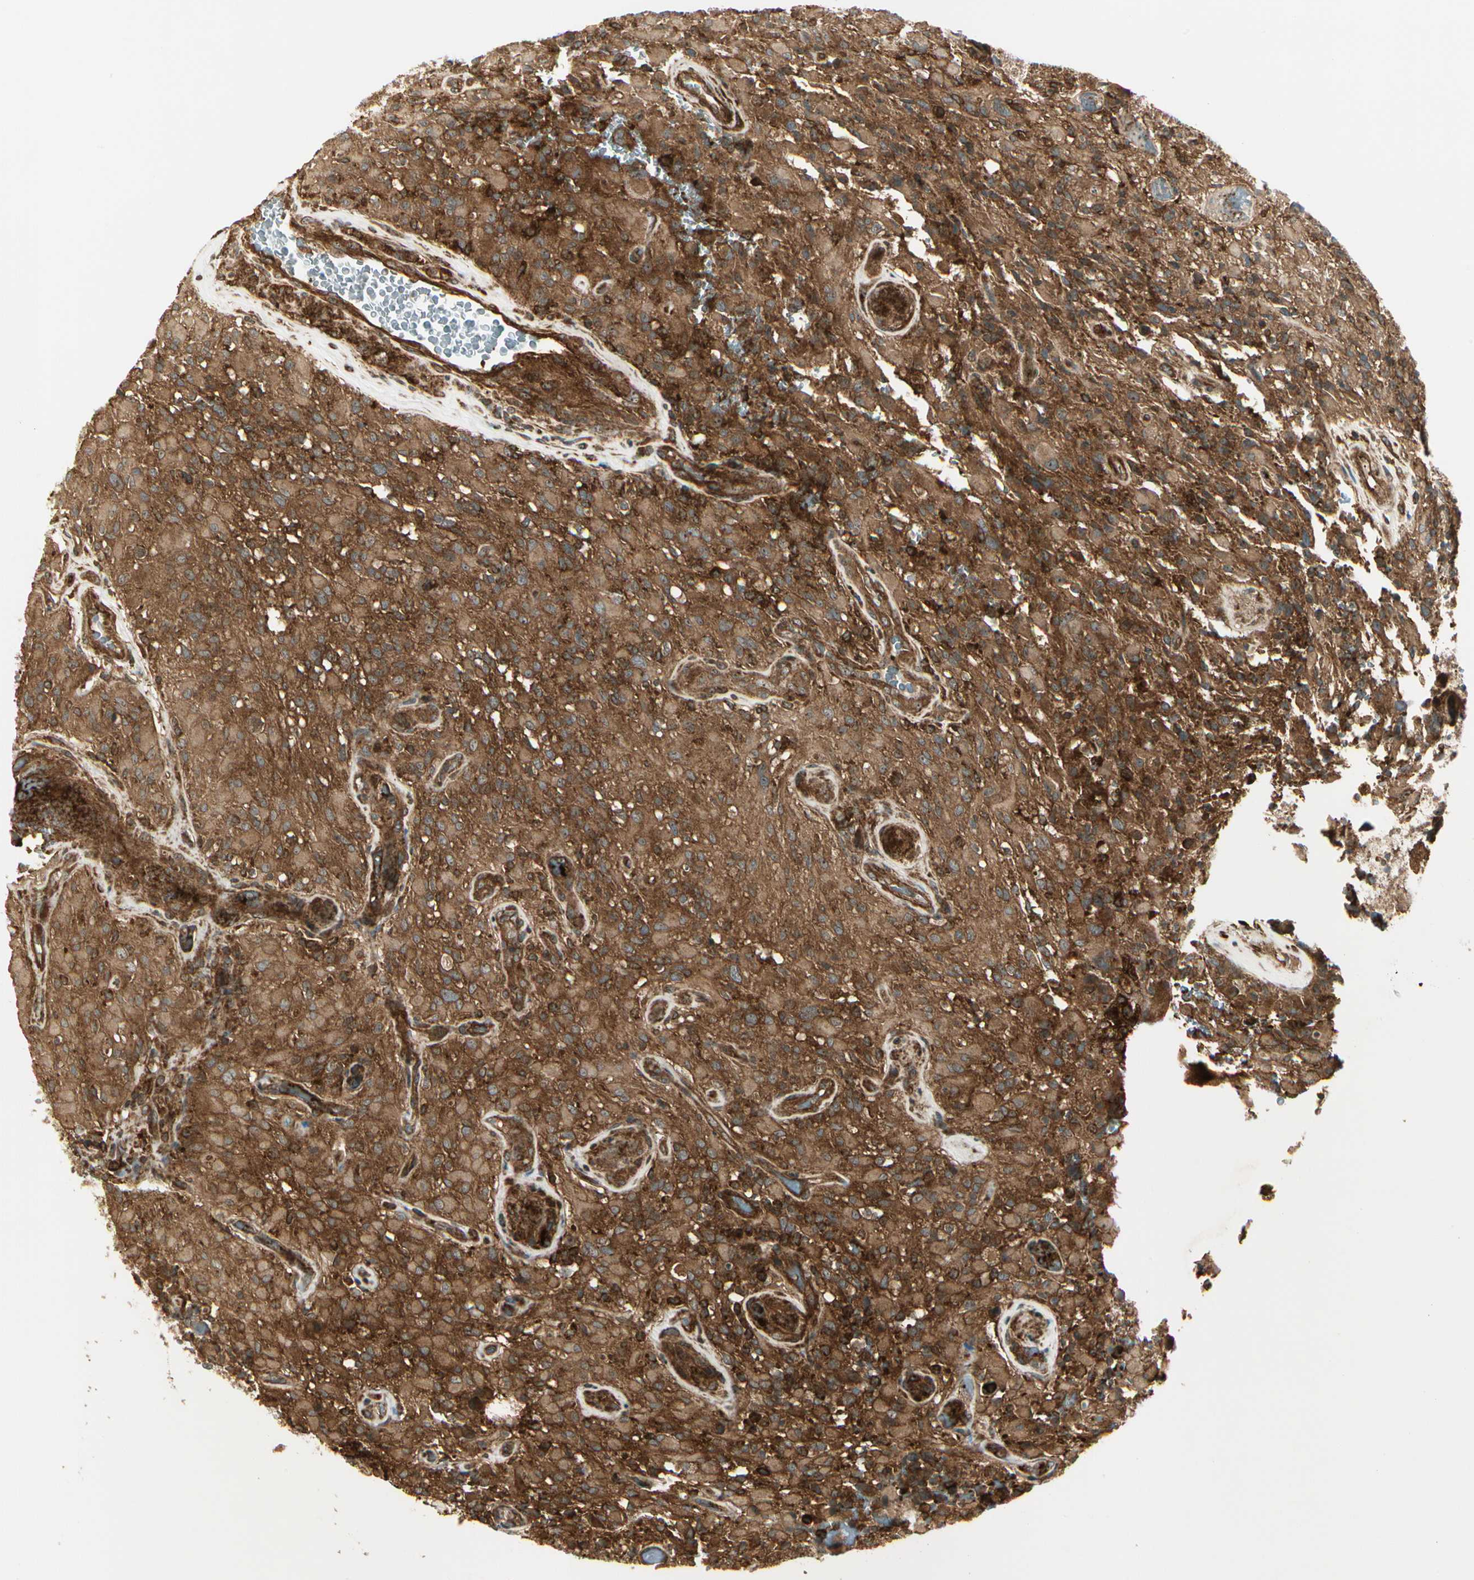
{"staining": {"intensity": "strong", "quantity": ">75%", "location": "cytoplasmic/membranous"}, "tissue": "glioma", "cell_type": "Tumor cells", "image_type": "cancer", "snomed": [{"axis": "morphology", "description": "Glioma, malignant, High grade"}, {"axis": "topography", "description": "Brain"}], "caption": "Immunohistochemical staining of glioma shows high levels of strong cytoplasmic/membranous protein staining in approximately >75% of tumor cells.", "gene": "FKBP15", "patient": {"sex": "male", "age": 71}}